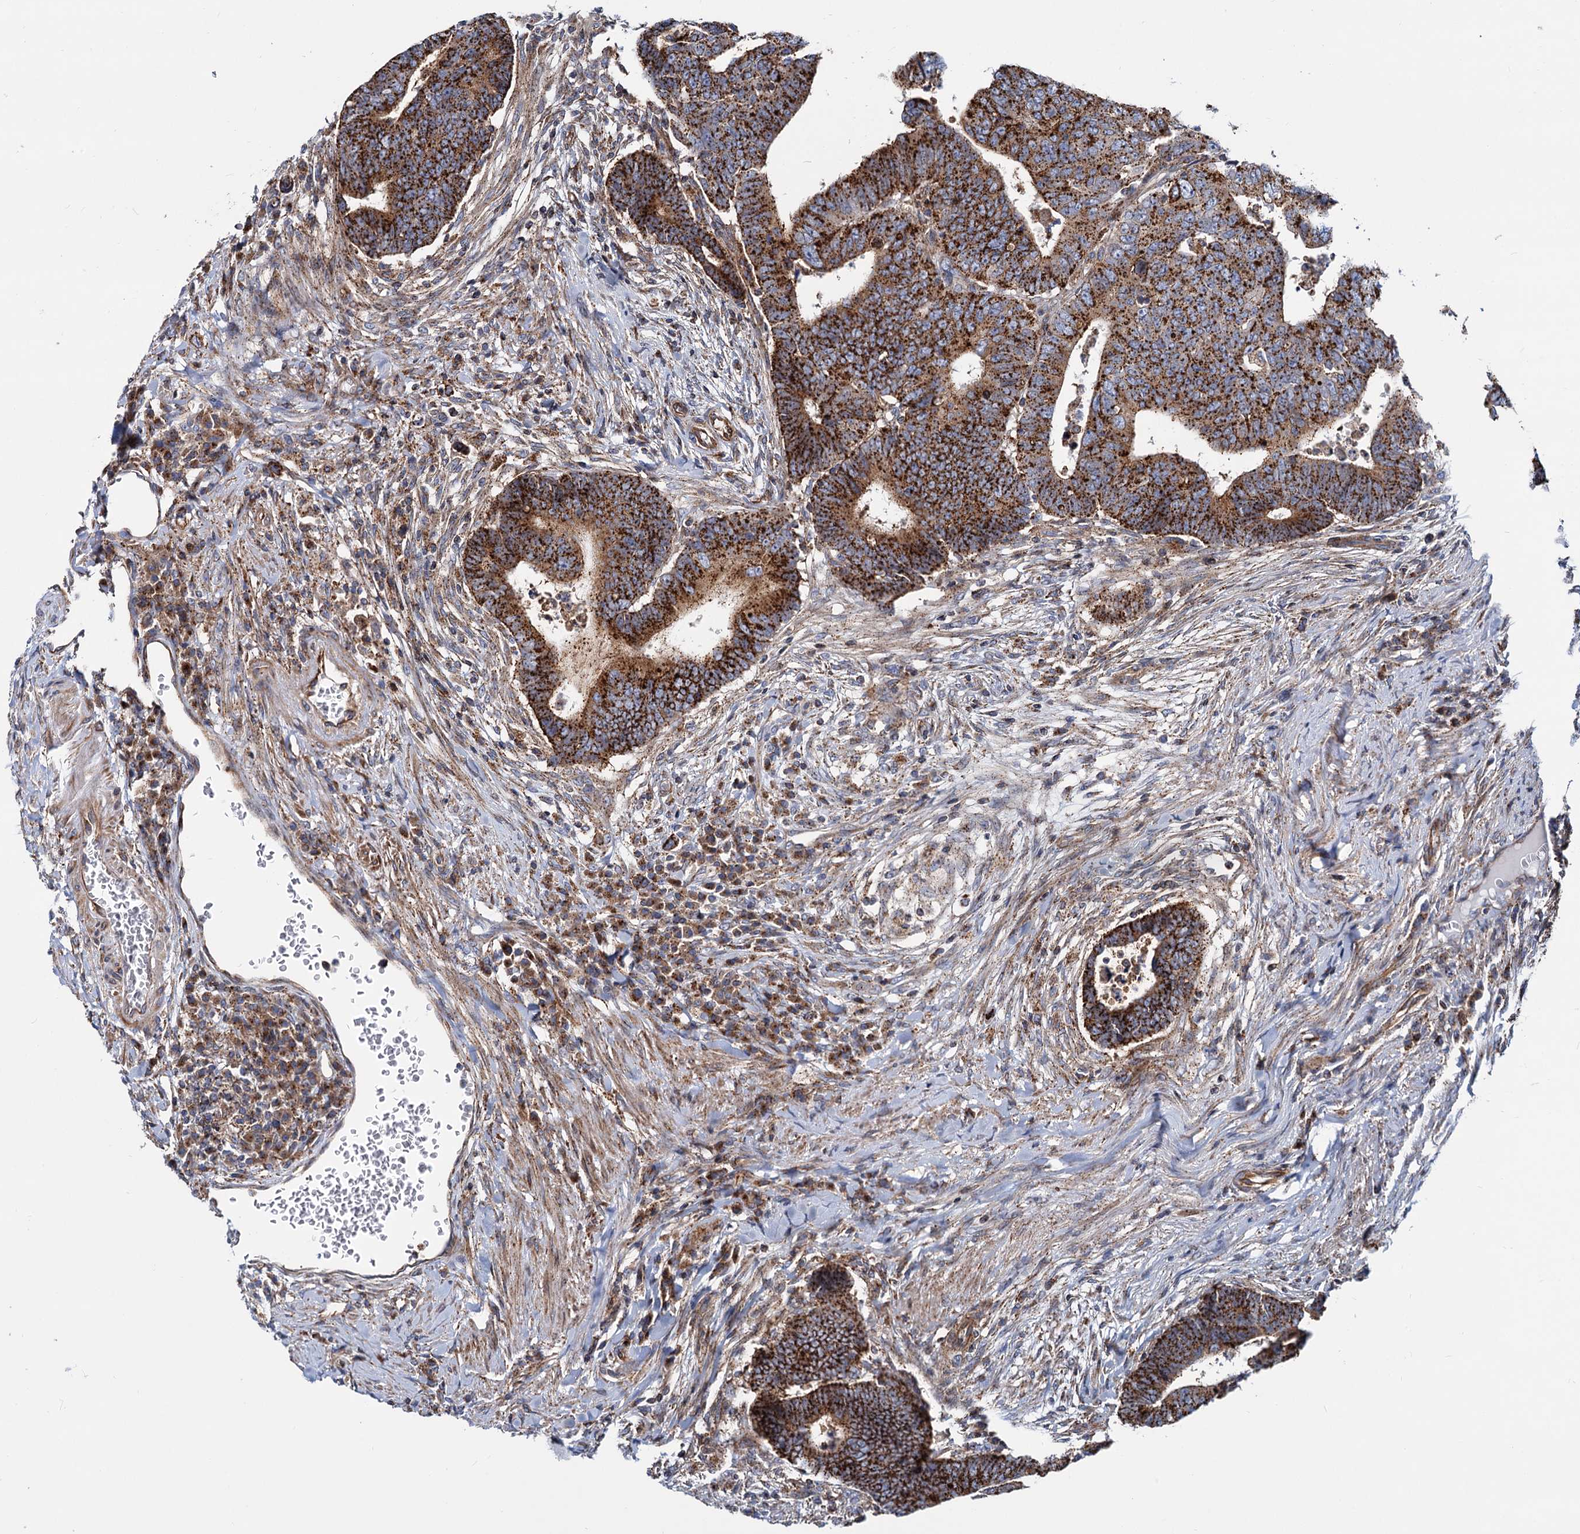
{"staining": {"intensity": "strong", "quantity": ">75%", "location": "cytoplasmic/membranous"}, "tissue": "colorectal cancer", "cell_type": "Tumor cells", "image_type": "cancer", "snomed": [{"axis": "morphology", "description": "Normal tissue, NOS"}, {"axis": "morphology", "description": "Adenocarcinoma, NOS"}, {"axis": "topography", "description": "Rectum"}], "caption": "Protein expression by IHC shows strong cytoplasmic/membranous expression in about >75% of tumor cells in adenocarcinoma (colorectal). Immunohistochemistry stains the protein in brown and the nuclei are stained blue.", "gene": "PSEN1", "patient": {"sex": "female", "age": 65}}